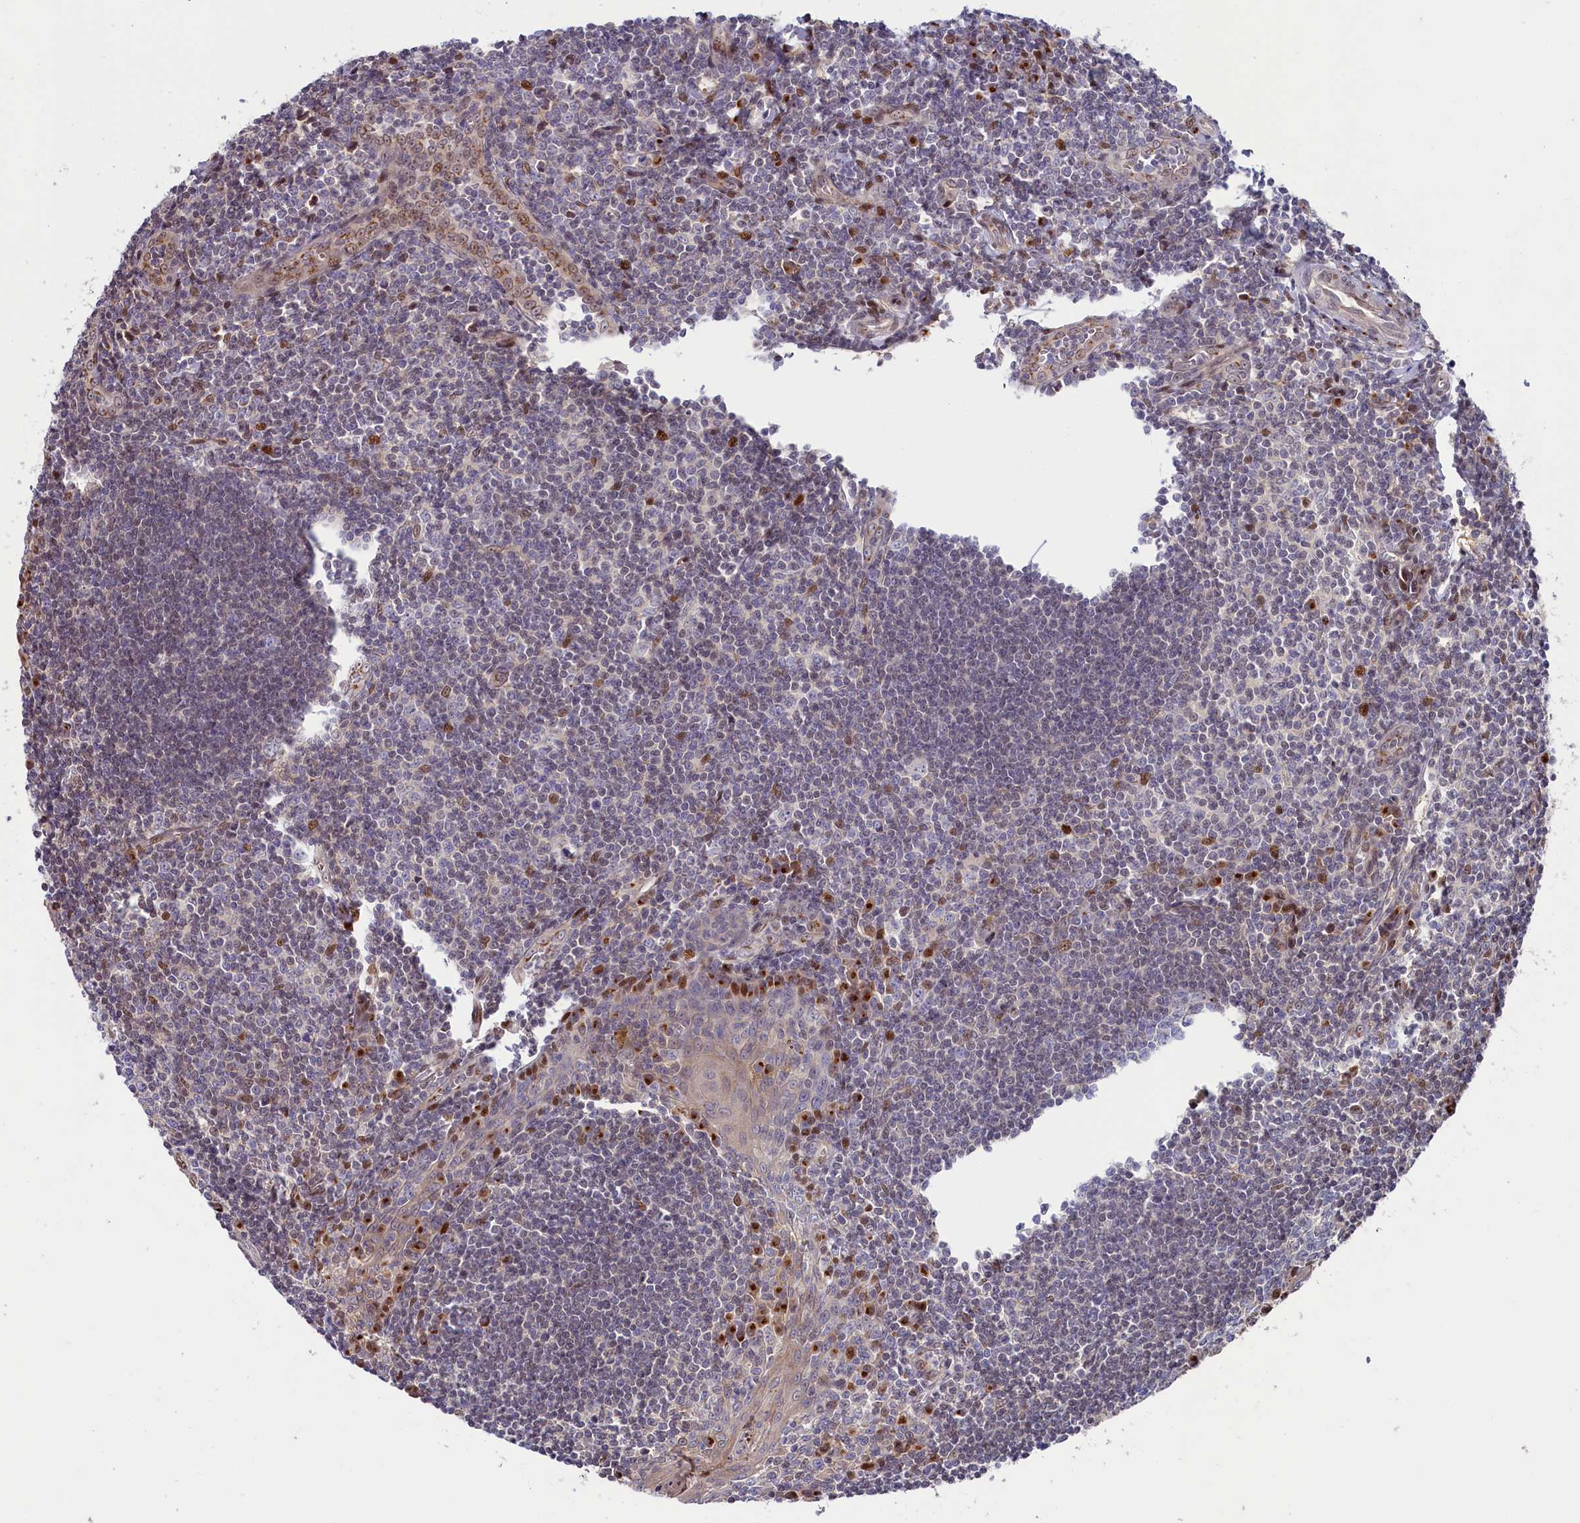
{"staining": {"intensity": "moderate", "quantity": "<25%", "location": "nuclear"}, "tissue": "tonsil", "cell_type": "Germinal center cells", "image_type": "normal", "snomed": [{"axis": "morphology", "description": "Normal tissue, NOS"}, {"axis": "topography", "description": "Tonsil"}], "caption": "Immunohistochemistry (IHC) of normal tonsil reveals low levels of moderate nuclear positivity in approximately <25% of germinal center cells.", "gene": "CHST12", "patient": {"sex": "male", "age": 27}}